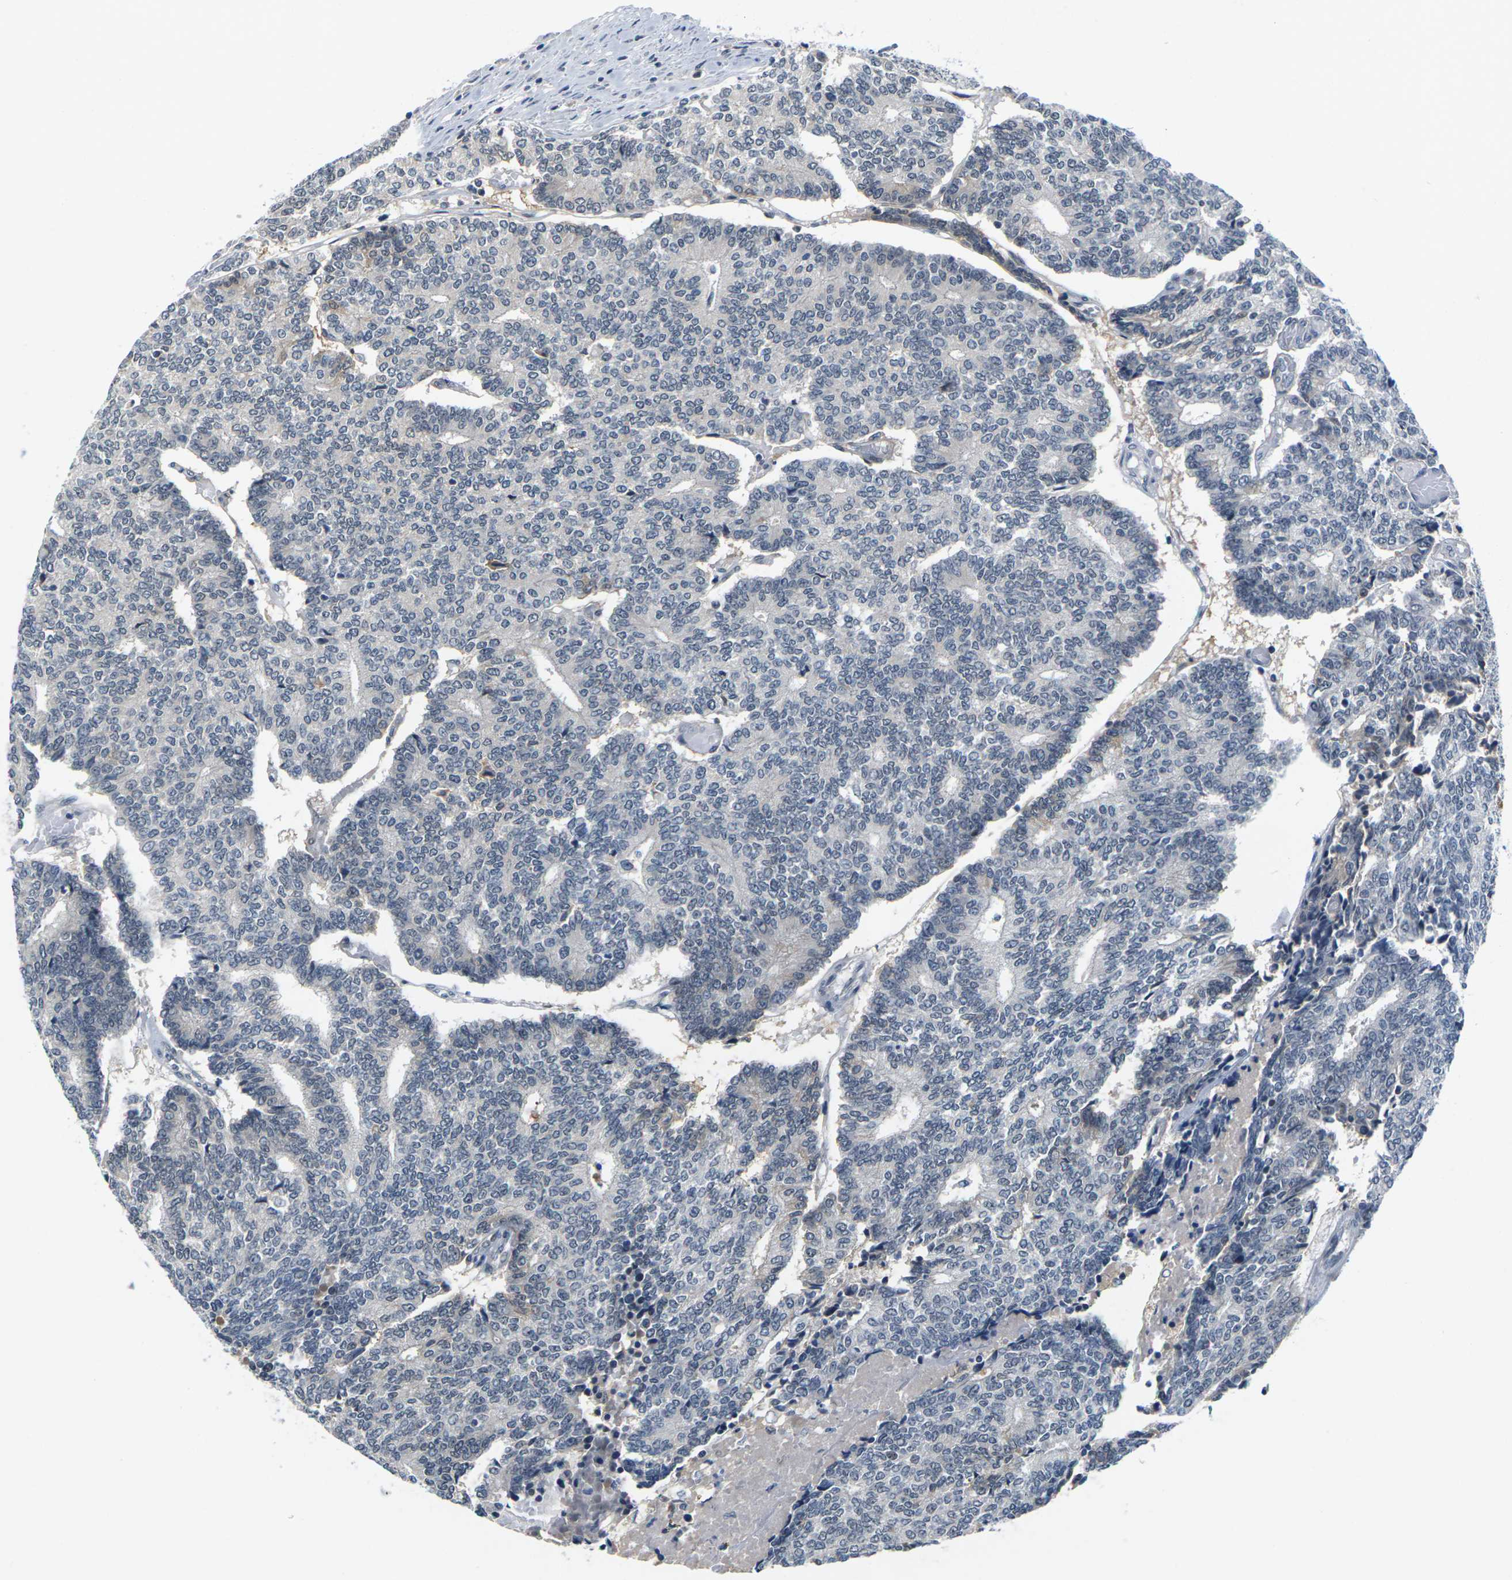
{"staining": {"intensity": "negative", "quantity": "none", "location": "none"}, "tissue": "prostate cancer", "cell_type": "Tumor cells", "image_type": "cancer", "snomed": [{"axis": "morphology", "description": "Normal tissue, NOS"}, {"axis": "morphology", "description": "Adenocarcinoma, High grade"}, {"axis": "topography", "description": "Prostate"}, {"axis": "topography", "description": "Seminal veicle"}], "caption": "Immunohistochemical staining of human prostate adenocarcinoma (high-grade) exhibits no significant expression in tumor cells.", "gene": "PKP2", "patient": {"sex": "male", "age": 55}}